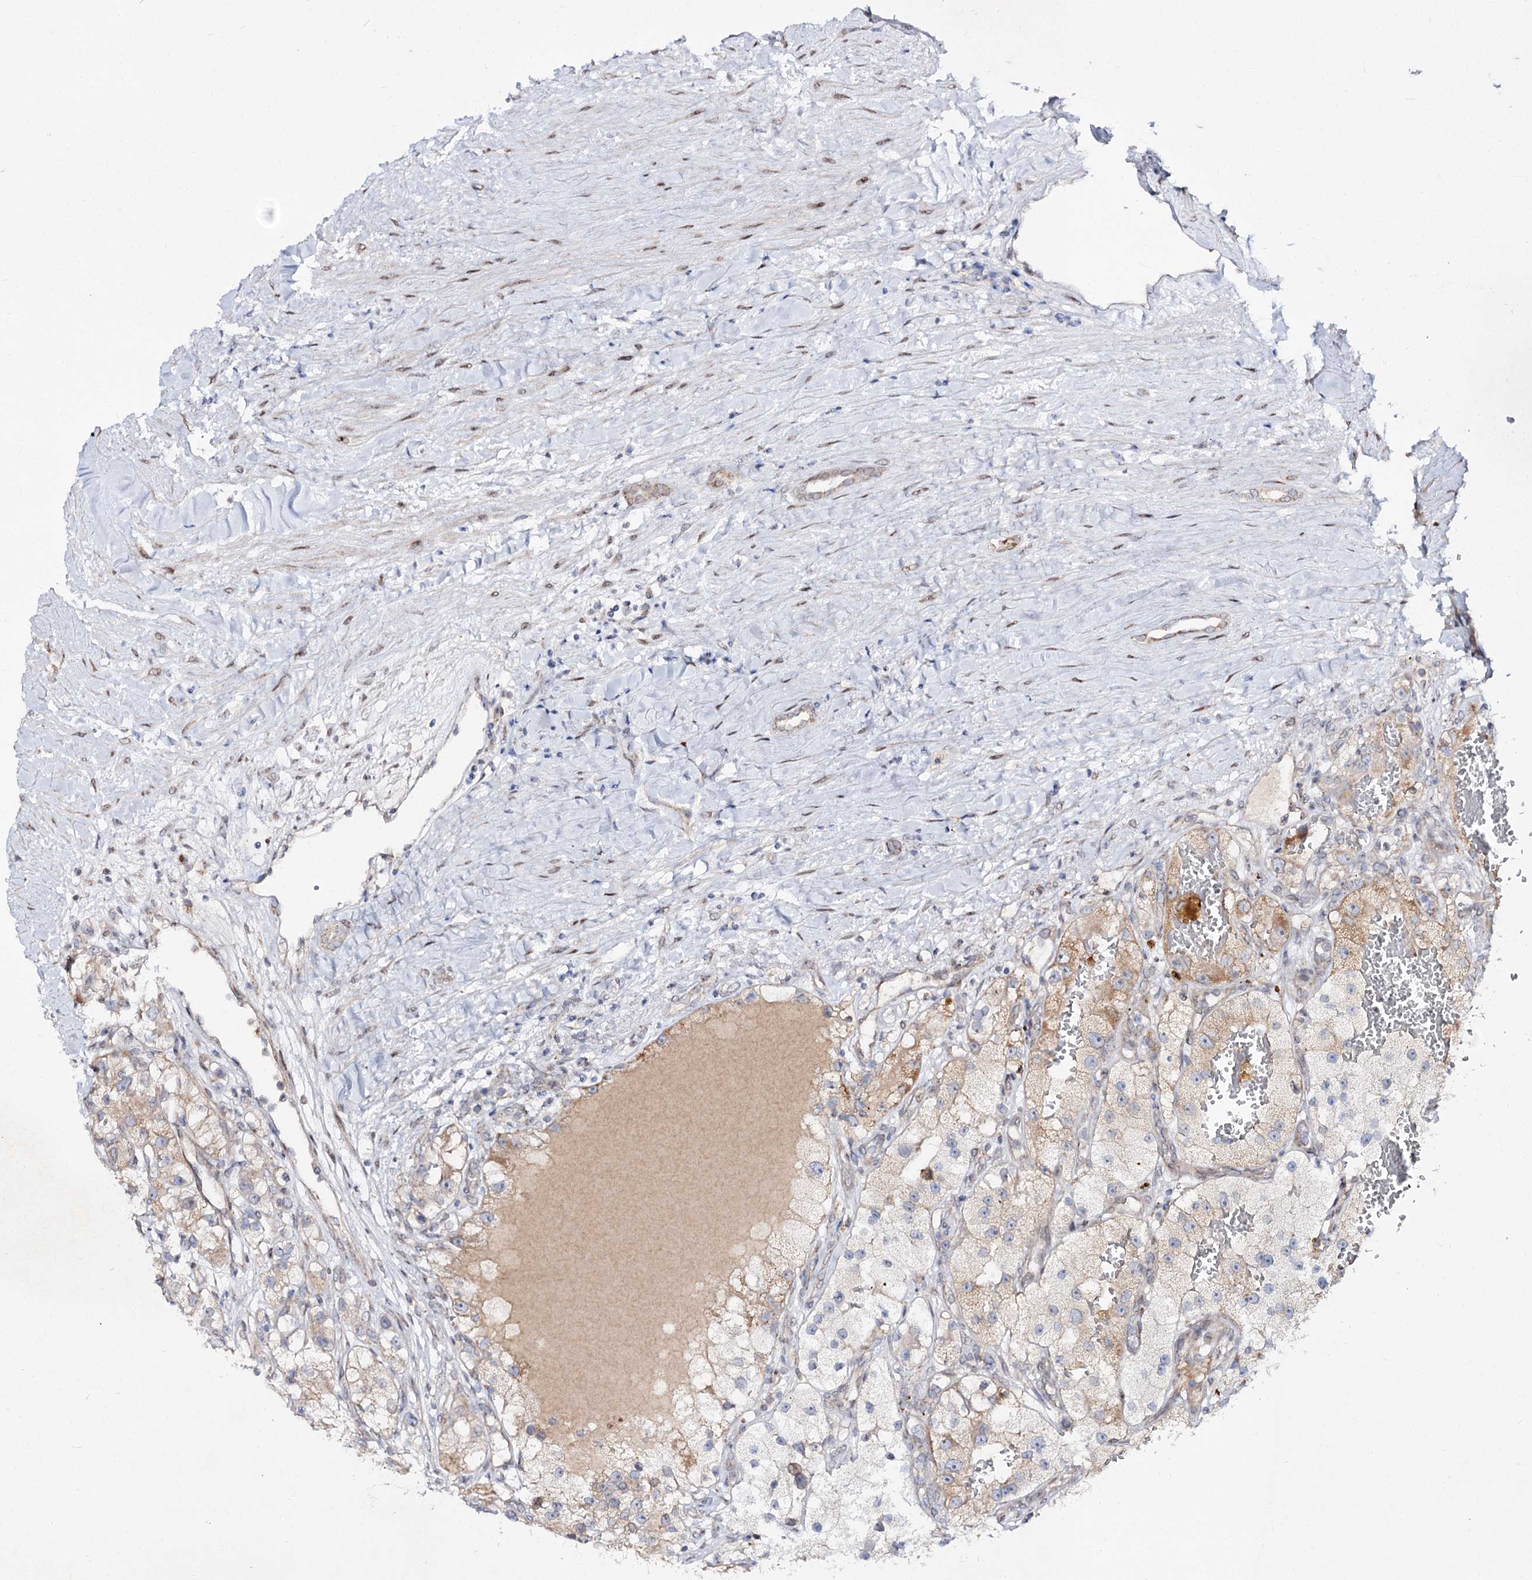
{"staining": {"intensity": "weak", "quantity": "25%-75%", "location": "cytoplasmic/membranous"}, "tissue": "renal cancer", "cell_type": "Tumor cells", "image_type": "cancer", "snomed": [{"axis": "morphology", "description": "Adenocarcinoma, NOS"}, {"axis": "topography", "description": "Kidney"}], "caption": "Immunohistochemistry (IHC) photomicrograph of human renal adenocarcinoma stained for a protein (brown), which exhibits low levels of weak cytoplasmic/membranous positivity in approximately 25%-75% of tumor cells.", "gene": "C11orf80", "patient": {"sex": "female", "age": 57}}